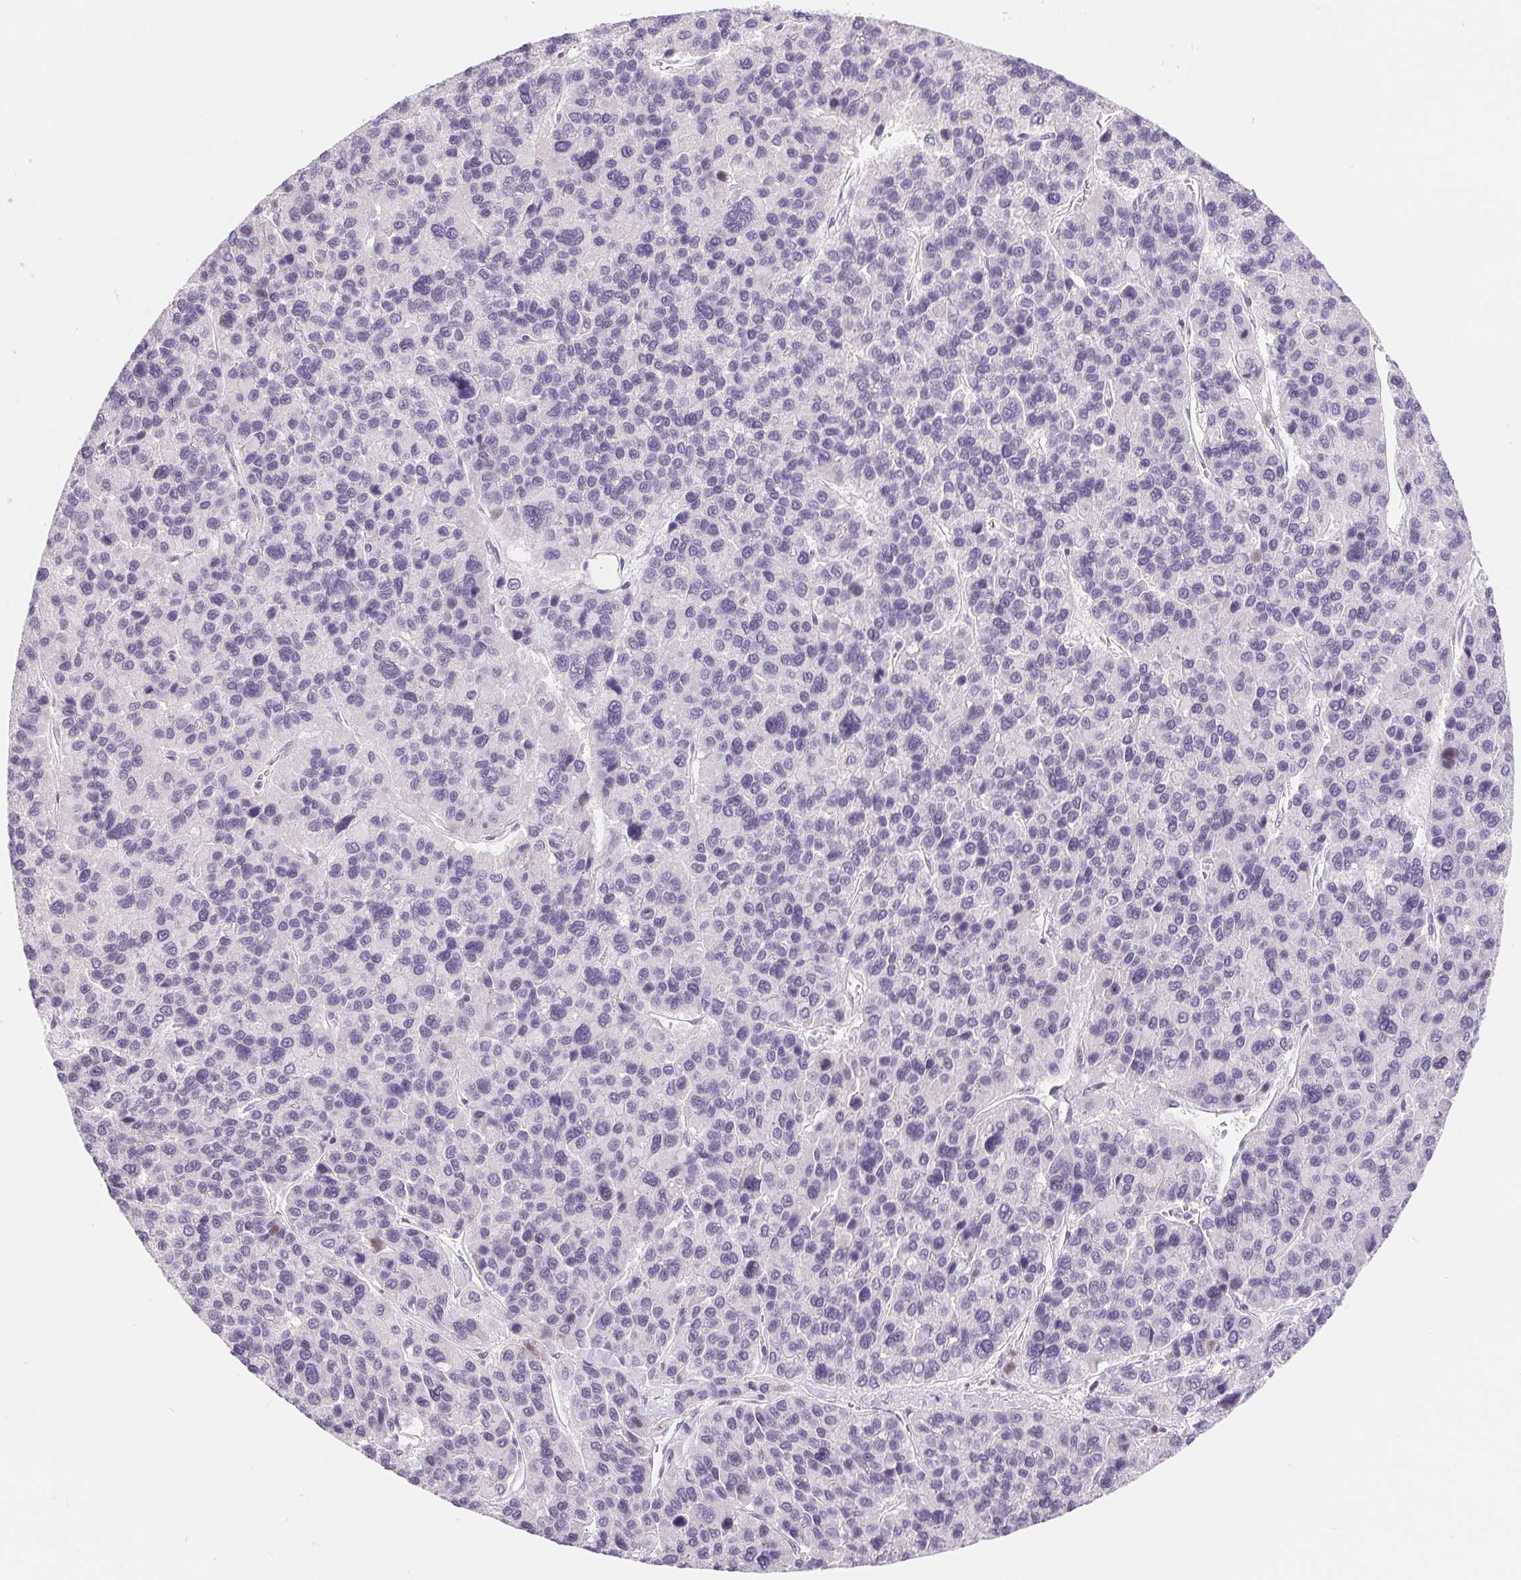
{"staining": {"intensity": "negative", "quantity": "none", "location": "none"}, "tissue": "liver cancer", "cell_type": "Tumor cells", "image_type": "cancer", "snomed": [{"axis": "morphology", "description": "Carcinoma, Hepatocellular, NOS"}, {"axis": "topography", "description": "Liver"}], "caption": "Protein analysis of hepatocellular carcinoma (liver) reveals no significant staining in tumor cells.", "gene": "LCA5L", "patient": {"sex": "female", "age": 41}}